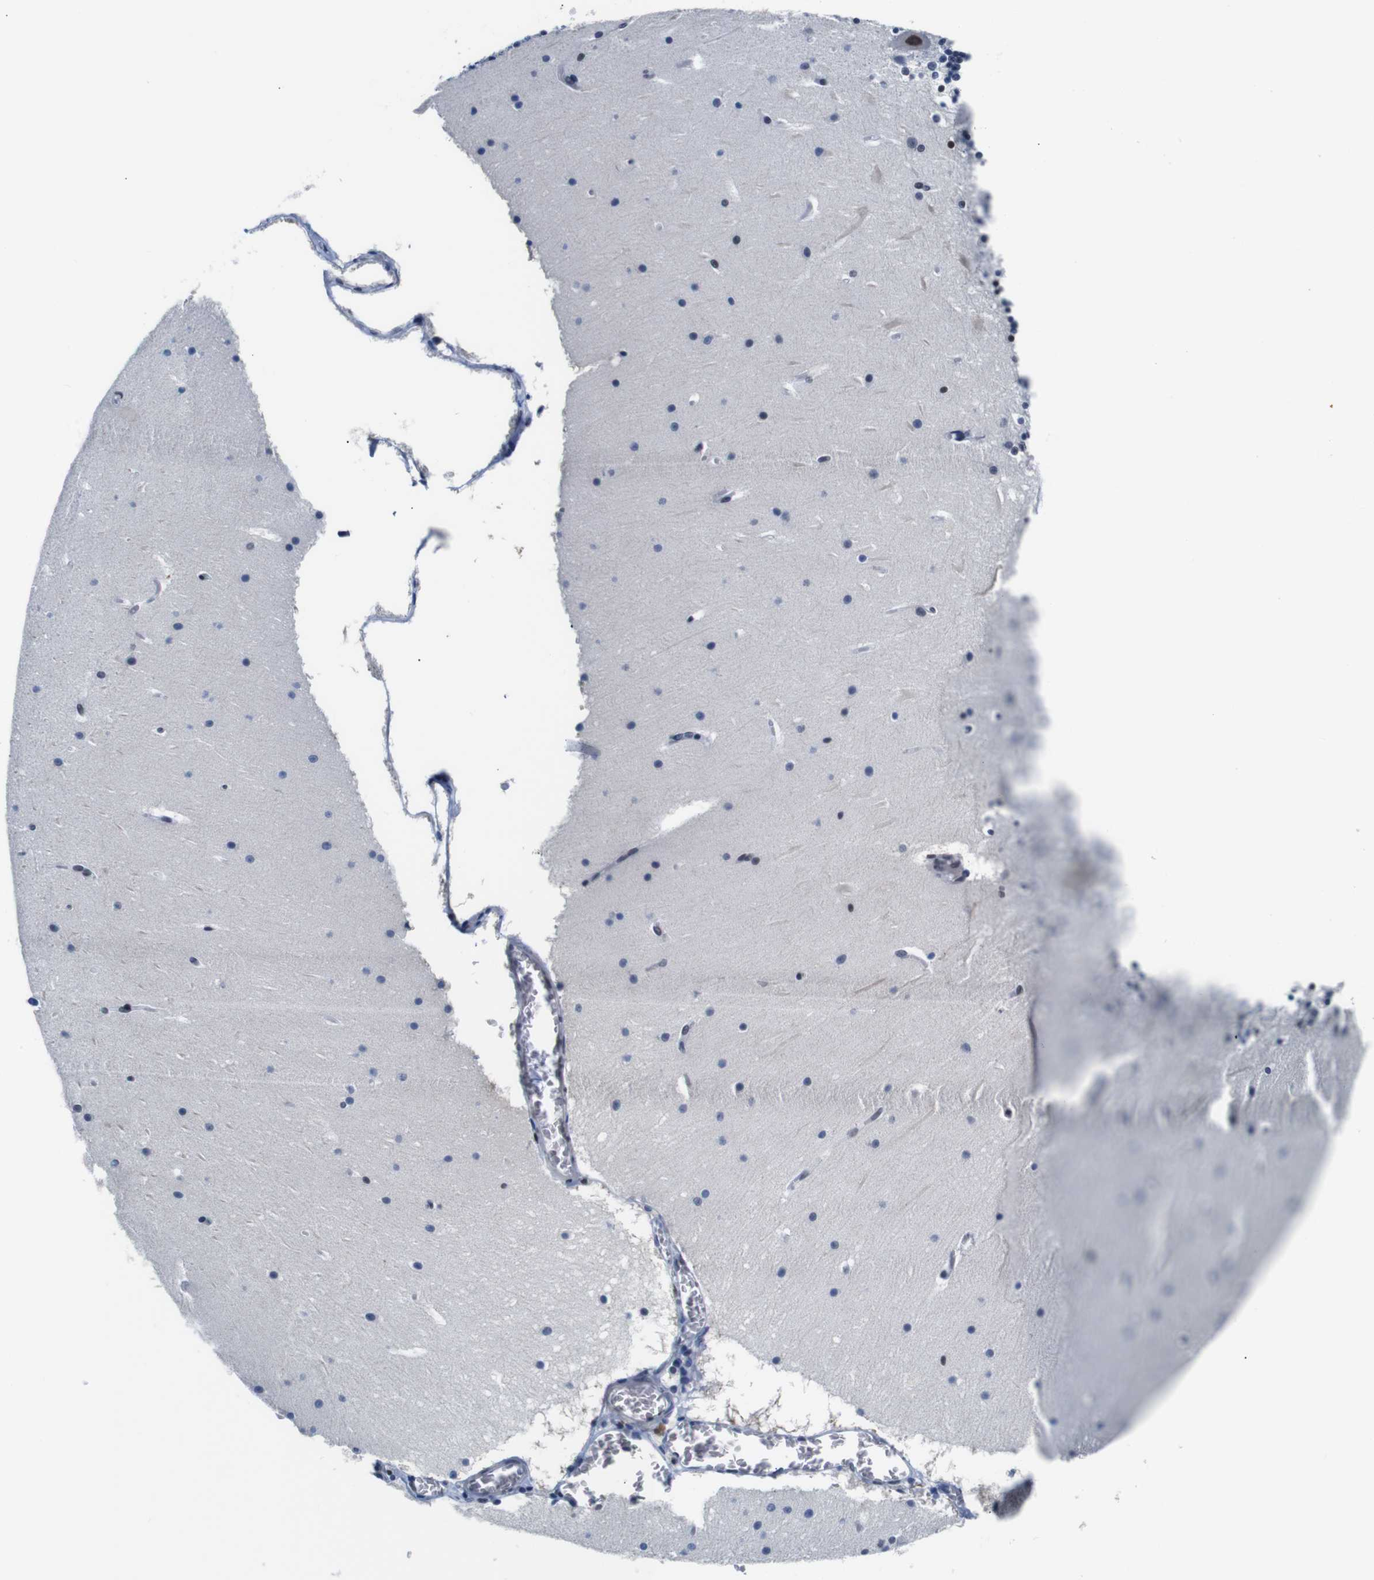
{"staining": {"intensity": "negative", "quantity": "none", "location": "none"}, "tissue": "cerebellum", "cell_type": "Cells in granular layer", "image_type": "normal", "snomed": [{"axis": "morphology", "description": "Normal tissue, NOS"}, {"axis": "topography", "description": "Cerebellum"}], "caption": "IHC histopathology image of normal cerebellum stained for a protein (brown), which displays no expression in cells in granular layer. (Stains: DAB (3,3'-diaminobenzidine) immunohistochemistry (IHC) with hematoxylin counter stain, Microscopy: brightfield microscopy at high magnification).", "gene": "ILDR2", "patient": {"sex": "male", "age": 45}}